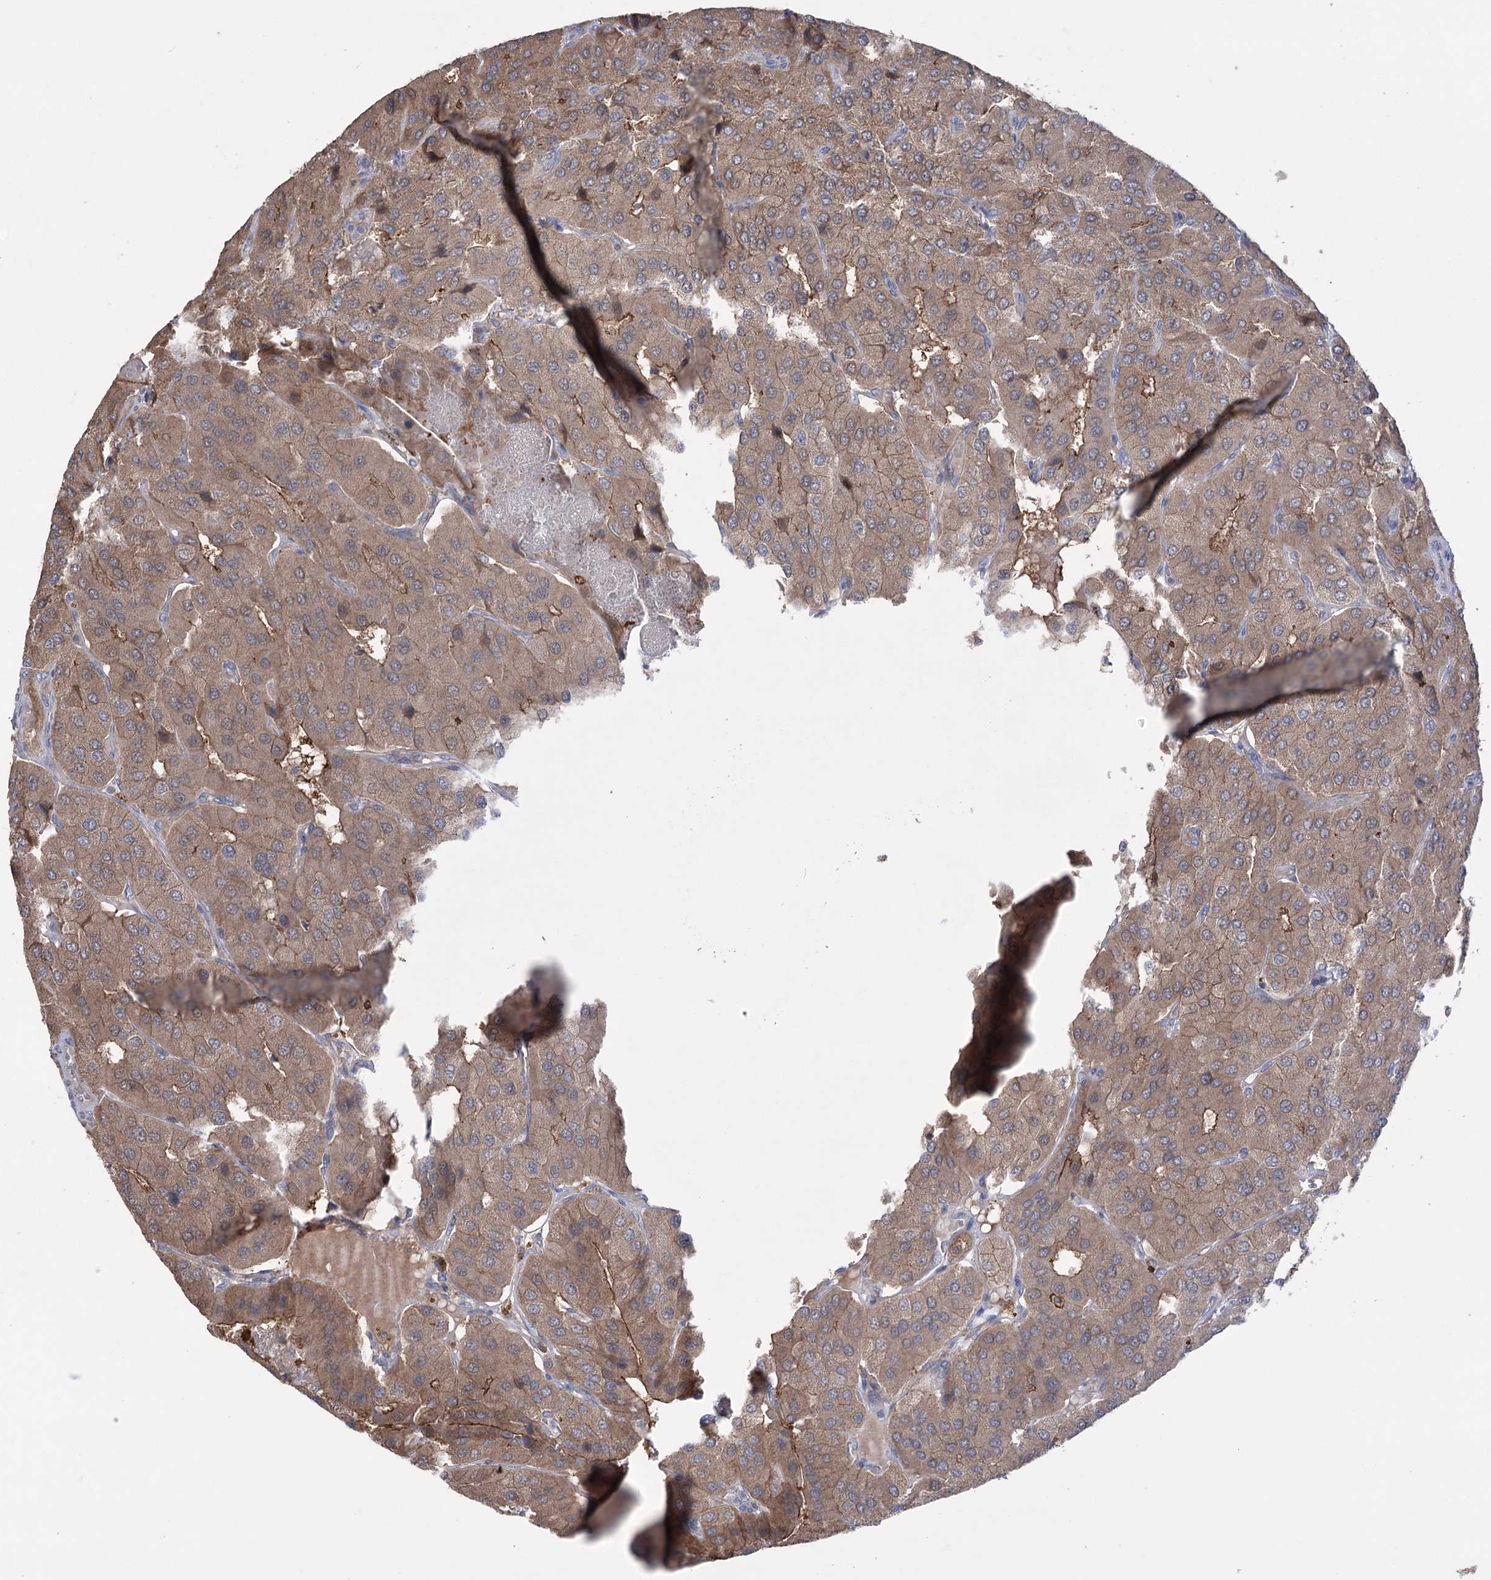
{"staining": {"intensity": "moderate", "quantity": ">75%", "location": "cytoplasmic/membranous"}, "tissue": "parathyroid gland", "cell_type": "Glandular cells", "image_type": "normal", "snomed": [{"axis": "morphology", "description": "Normal tissue, NOS"}, {"axis": "morphology", "description": "Adenoma, NOS"}, {"axis": "topography", "description": "Parathyroid gland"}], "caption": "IHC of unremarkable parathyroid gland demonstrates medium levels of moderate cytoplasmic/membranous expression in approximately >75% of glandular cells. (brown staining indicates protein expression, while blue staining denotes nuclei).", "gene": "TRIM71", "patient": {"sex": "female", "age": 86}}